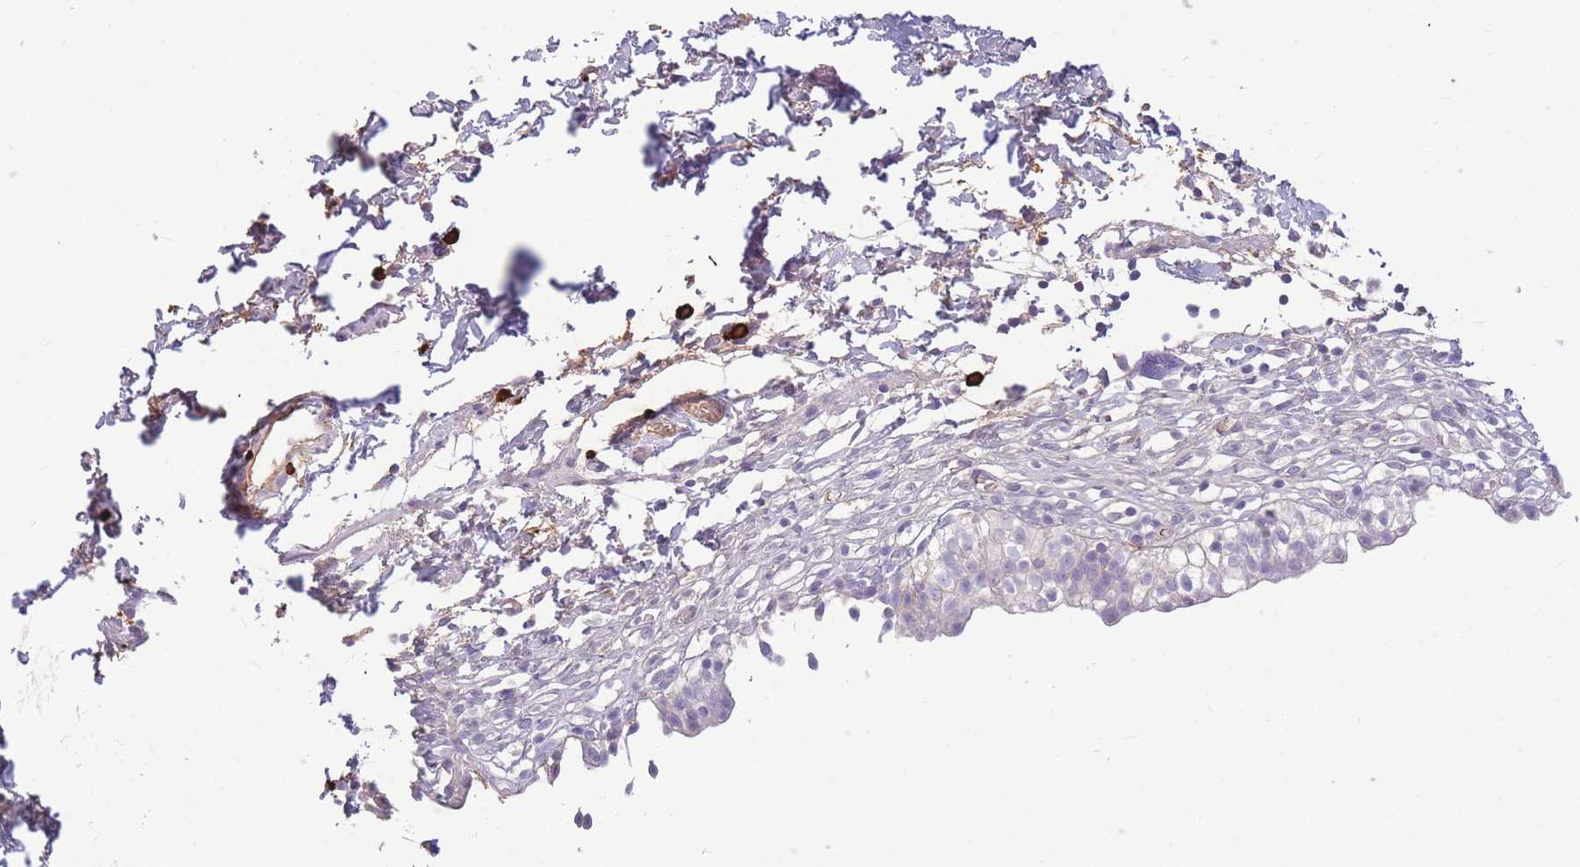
{"staining": {"intensity": "negative", "quantity": "none", "location": "none"}, "tissue": "urinary bladder", "cell_type": "Urothelial cells", "image_type": "normal", "snomed": [{"axis": "morphology", "description": "Normal tissue, NOS"}, {"axis": "topography", "description": "Urinary bladder"}, {"axis": "topography", "description": "Peripheral nerve tissue"}], "caption": "Histopathology image shows no significant protein positivity in urothelial cells of benign urinary bladder.", "gene": "TPSD1", "patient": {"sex": "male", "age": 55}}